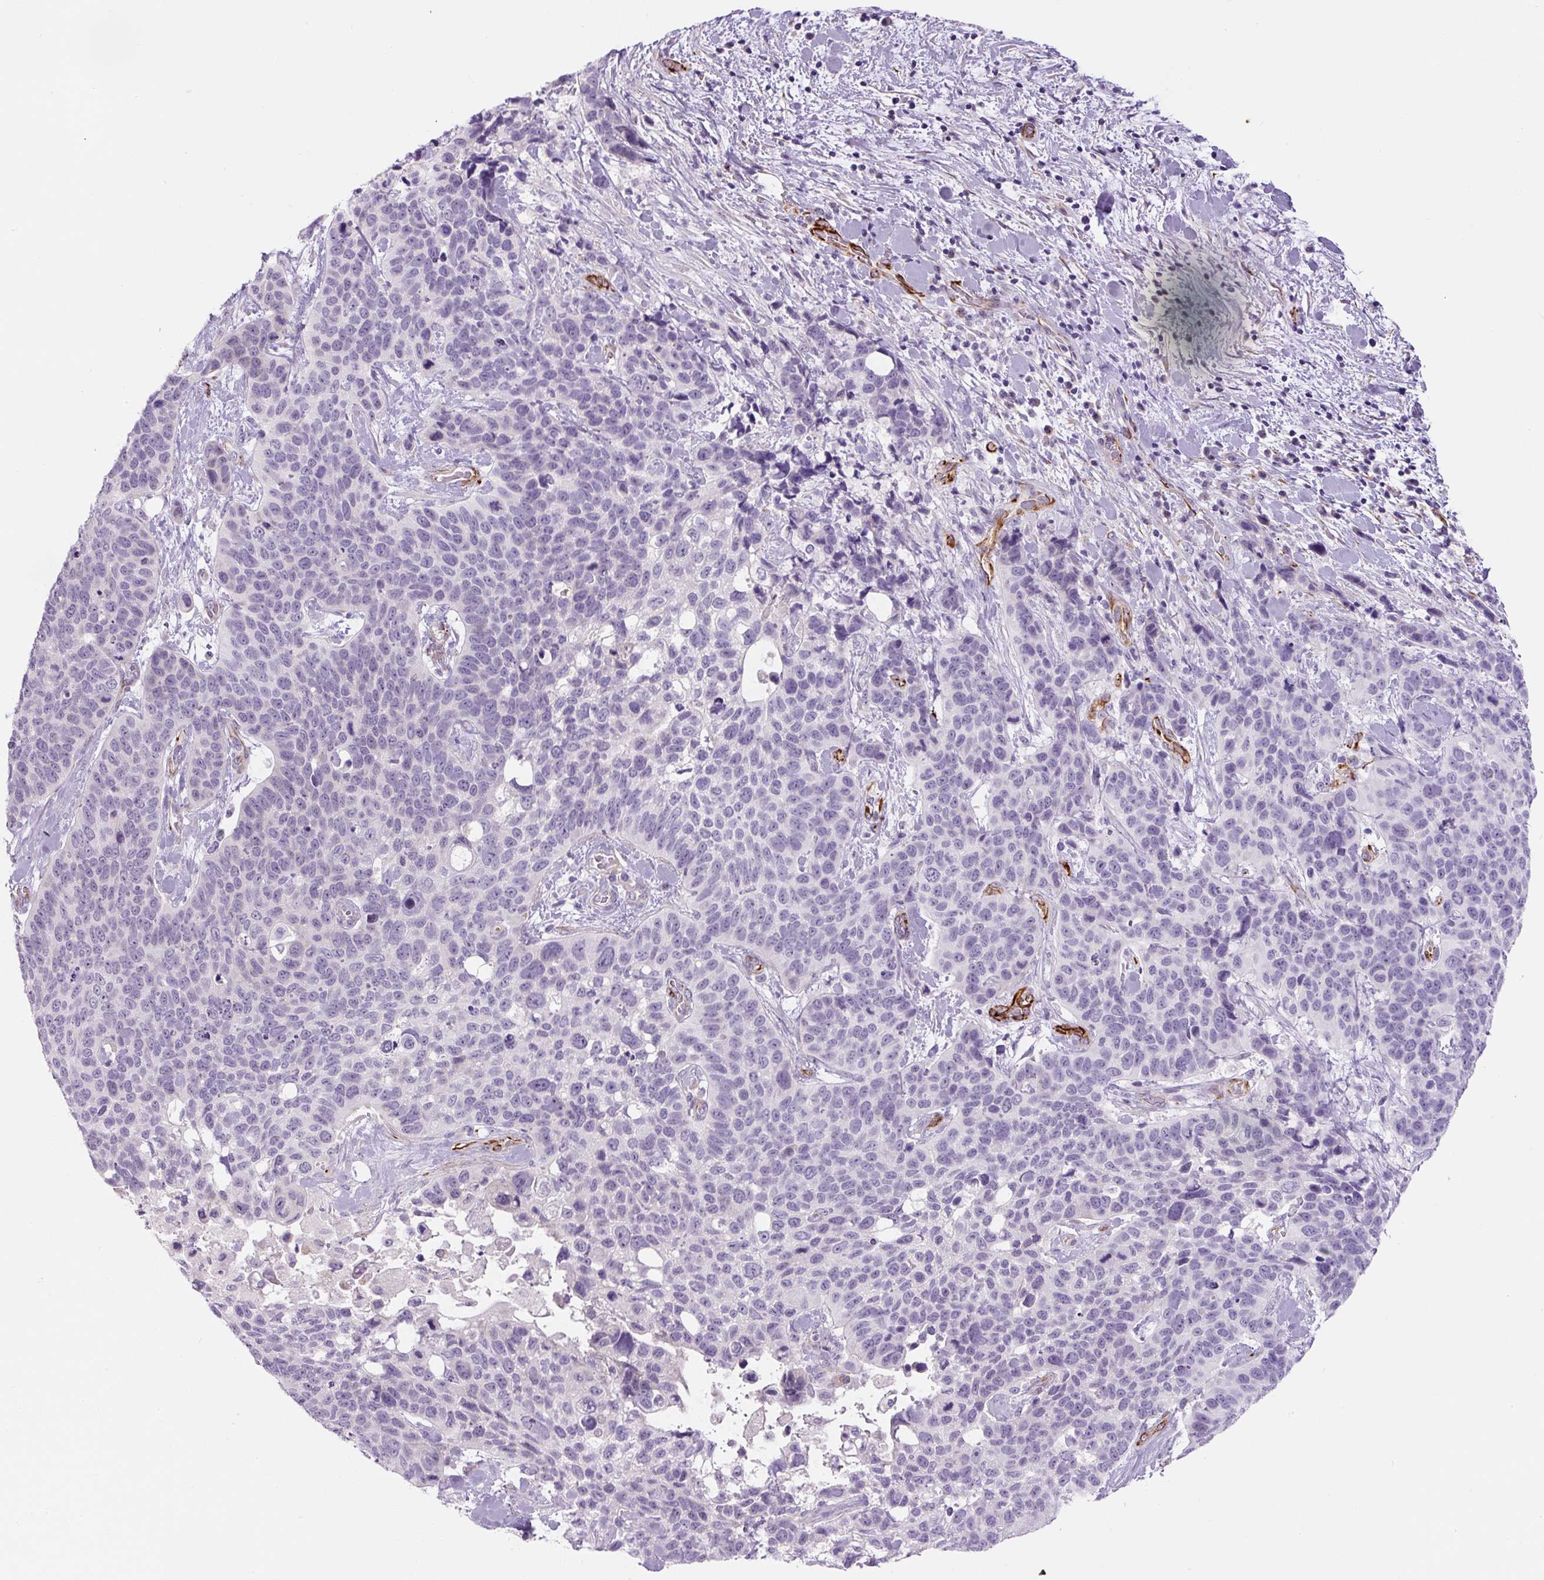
{"staining": {"intensity": "negative", "quantity": "none", "location": "none"}, "tissue": "lung cancer", "cell_type": "Tumor cells", "image_type": "cancer", "snomed": [{"axis": "morphology", "description": "Squamous cell carcinoma, NOS"}, {"axis": "topography", "description": "Lung"}], "caption": "There is no significant expression in tumor cells of squamous cell carcinoma (lung).", "gene": "NES", "patient": {"sex": "male", "age": 62}}